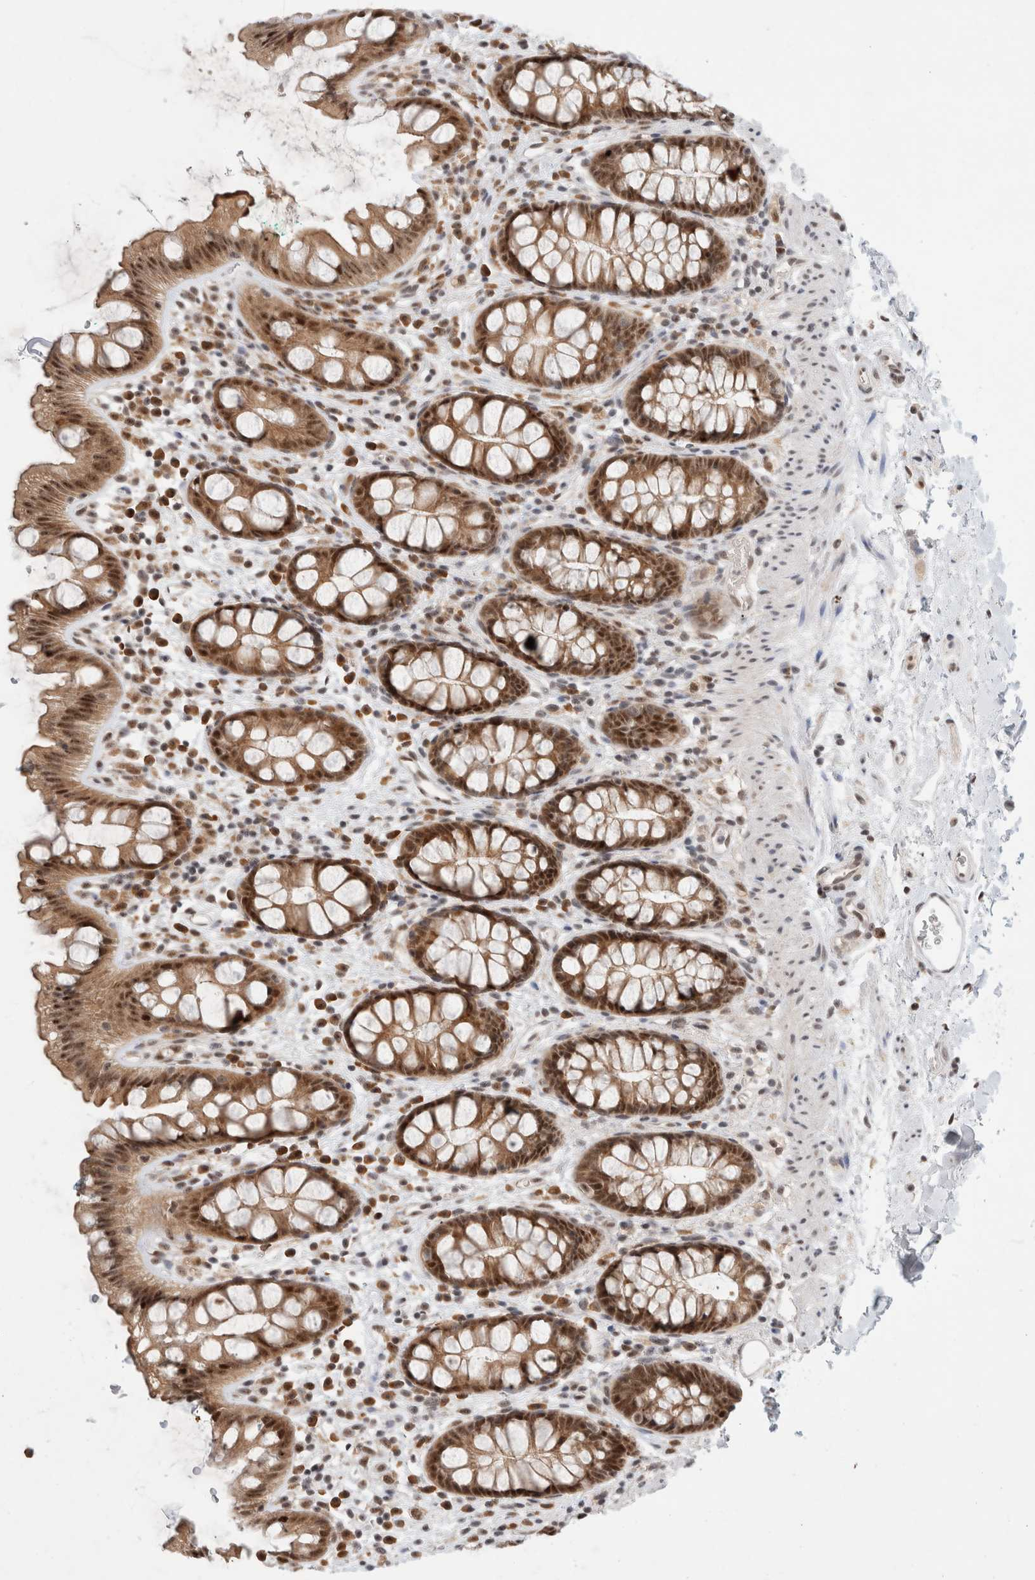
{"staining": {"intensity": "strong", "quantity": ">75%", "location": "cytoplasmic/membranous,nuclear"}, "tissue": "rectum", "cell_type": "Glandular cells", "image_type": "normal", "snomed": [{"axis": "morphology", "description": "Normal tissue, NOS"}, {"axis": "topography", "description": "Rectum"}], "caption": "A high-resolution histopathology image shows IHC staining of normal rectum, which displays strong cytoplasmic/membranous,nuclear positivity in about >75% of glandular cells. Ihc stains the protein of interest in brown and the nuclei are stained blue.", "gene": "NCAPG2", "patient": {"sex": "female", "age": 65}}